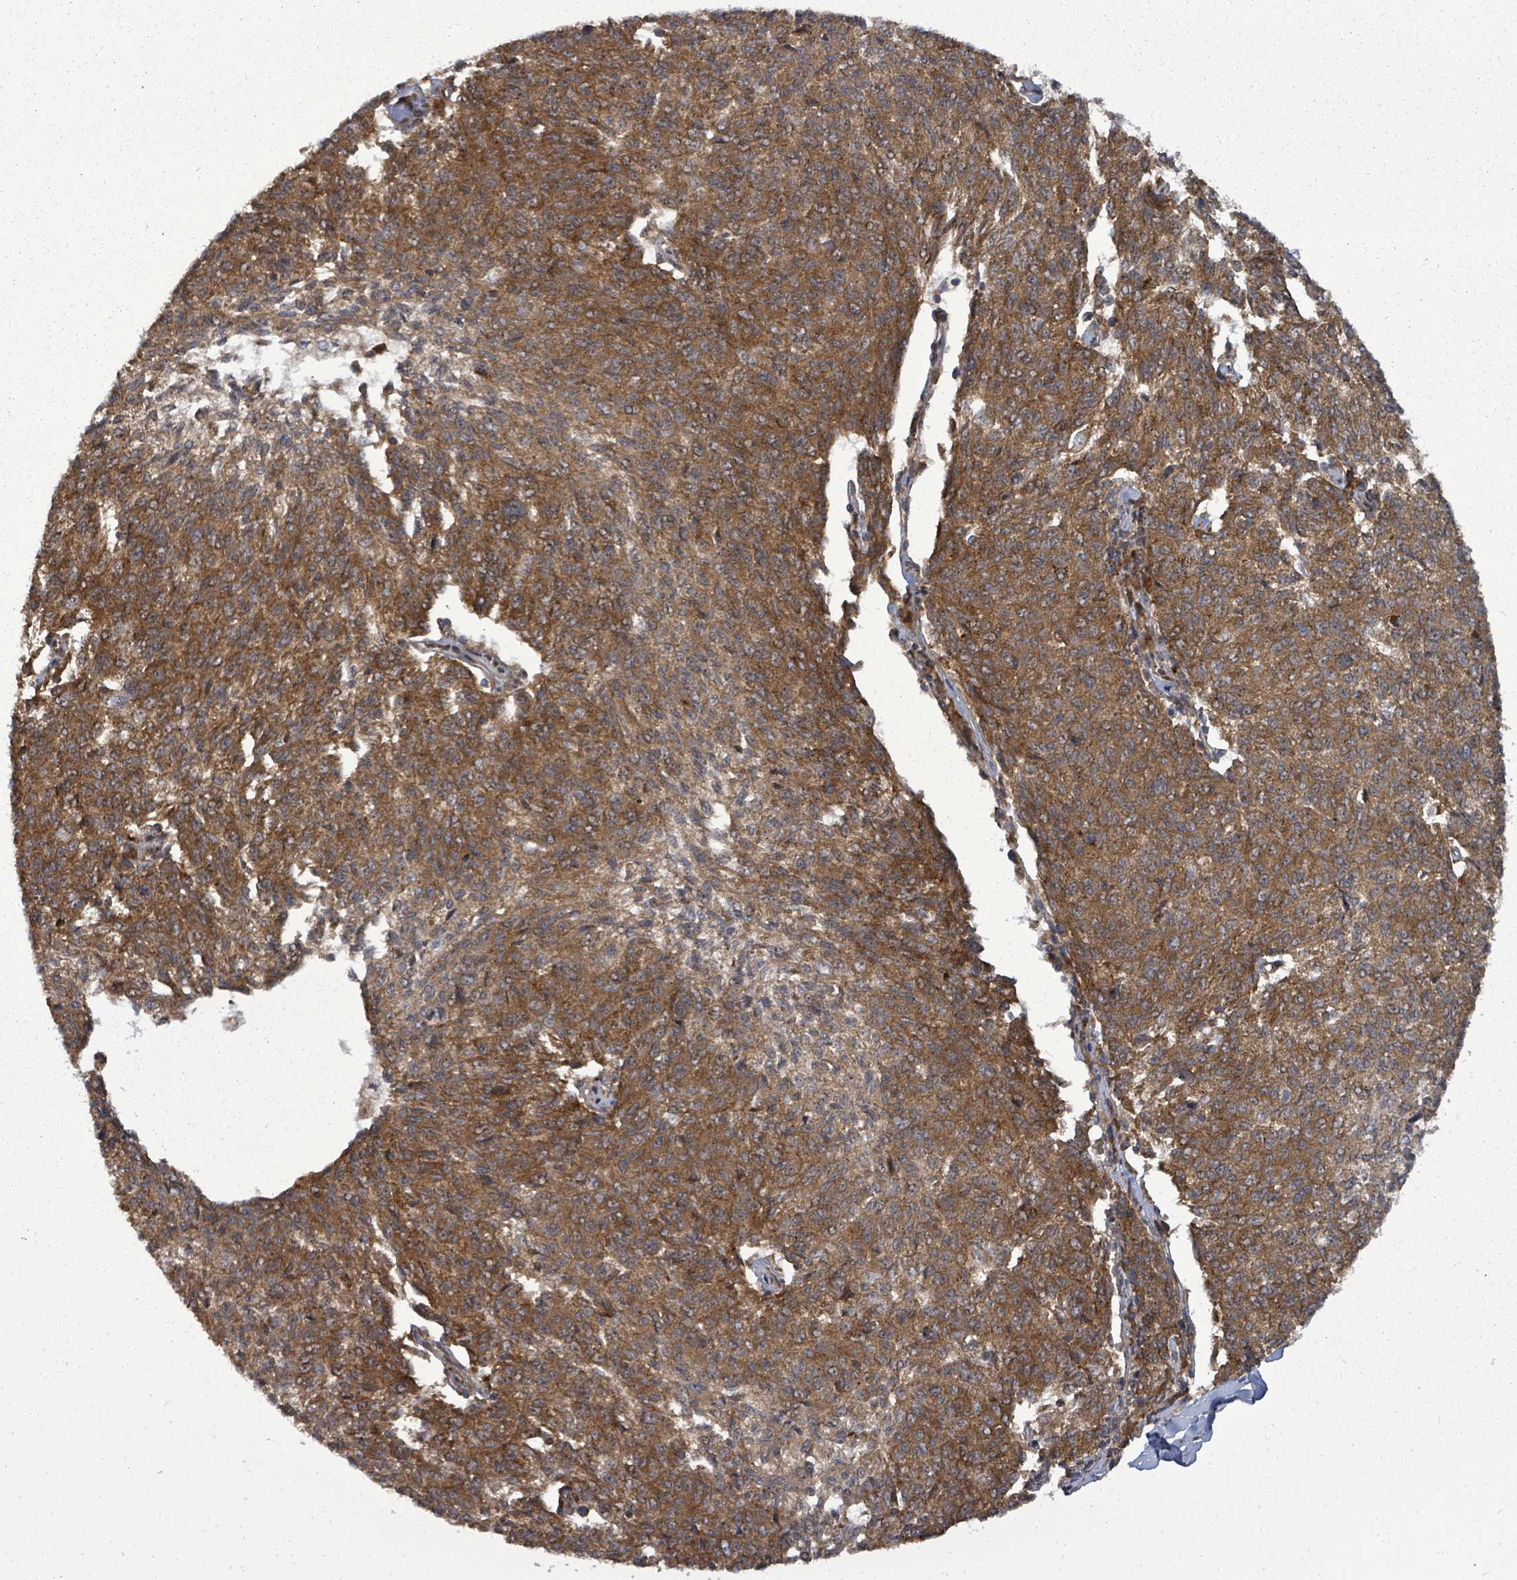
{"staining": {"intensity": "strong", "quantity": ">75%", "location": "cytoplasmic/membranous"}, "tissue": "melanoma", "cell_type": "Tumor cells", "image_type": "cancer", "snomed": [{"axis": "morphology", "description": "Malignant melanoma, NOS"}, {"axis": "topography", "description": "Skin"}], "caption": "Protein staining of melanoma tissue displays strong cytoplasmic/membranous expression in about >75% of tumor cells. (Brightfield microscopy of DAB IHC at high magnification).", "gene": "EIF3C", "patient": {"sex": "female", "age": 72}}